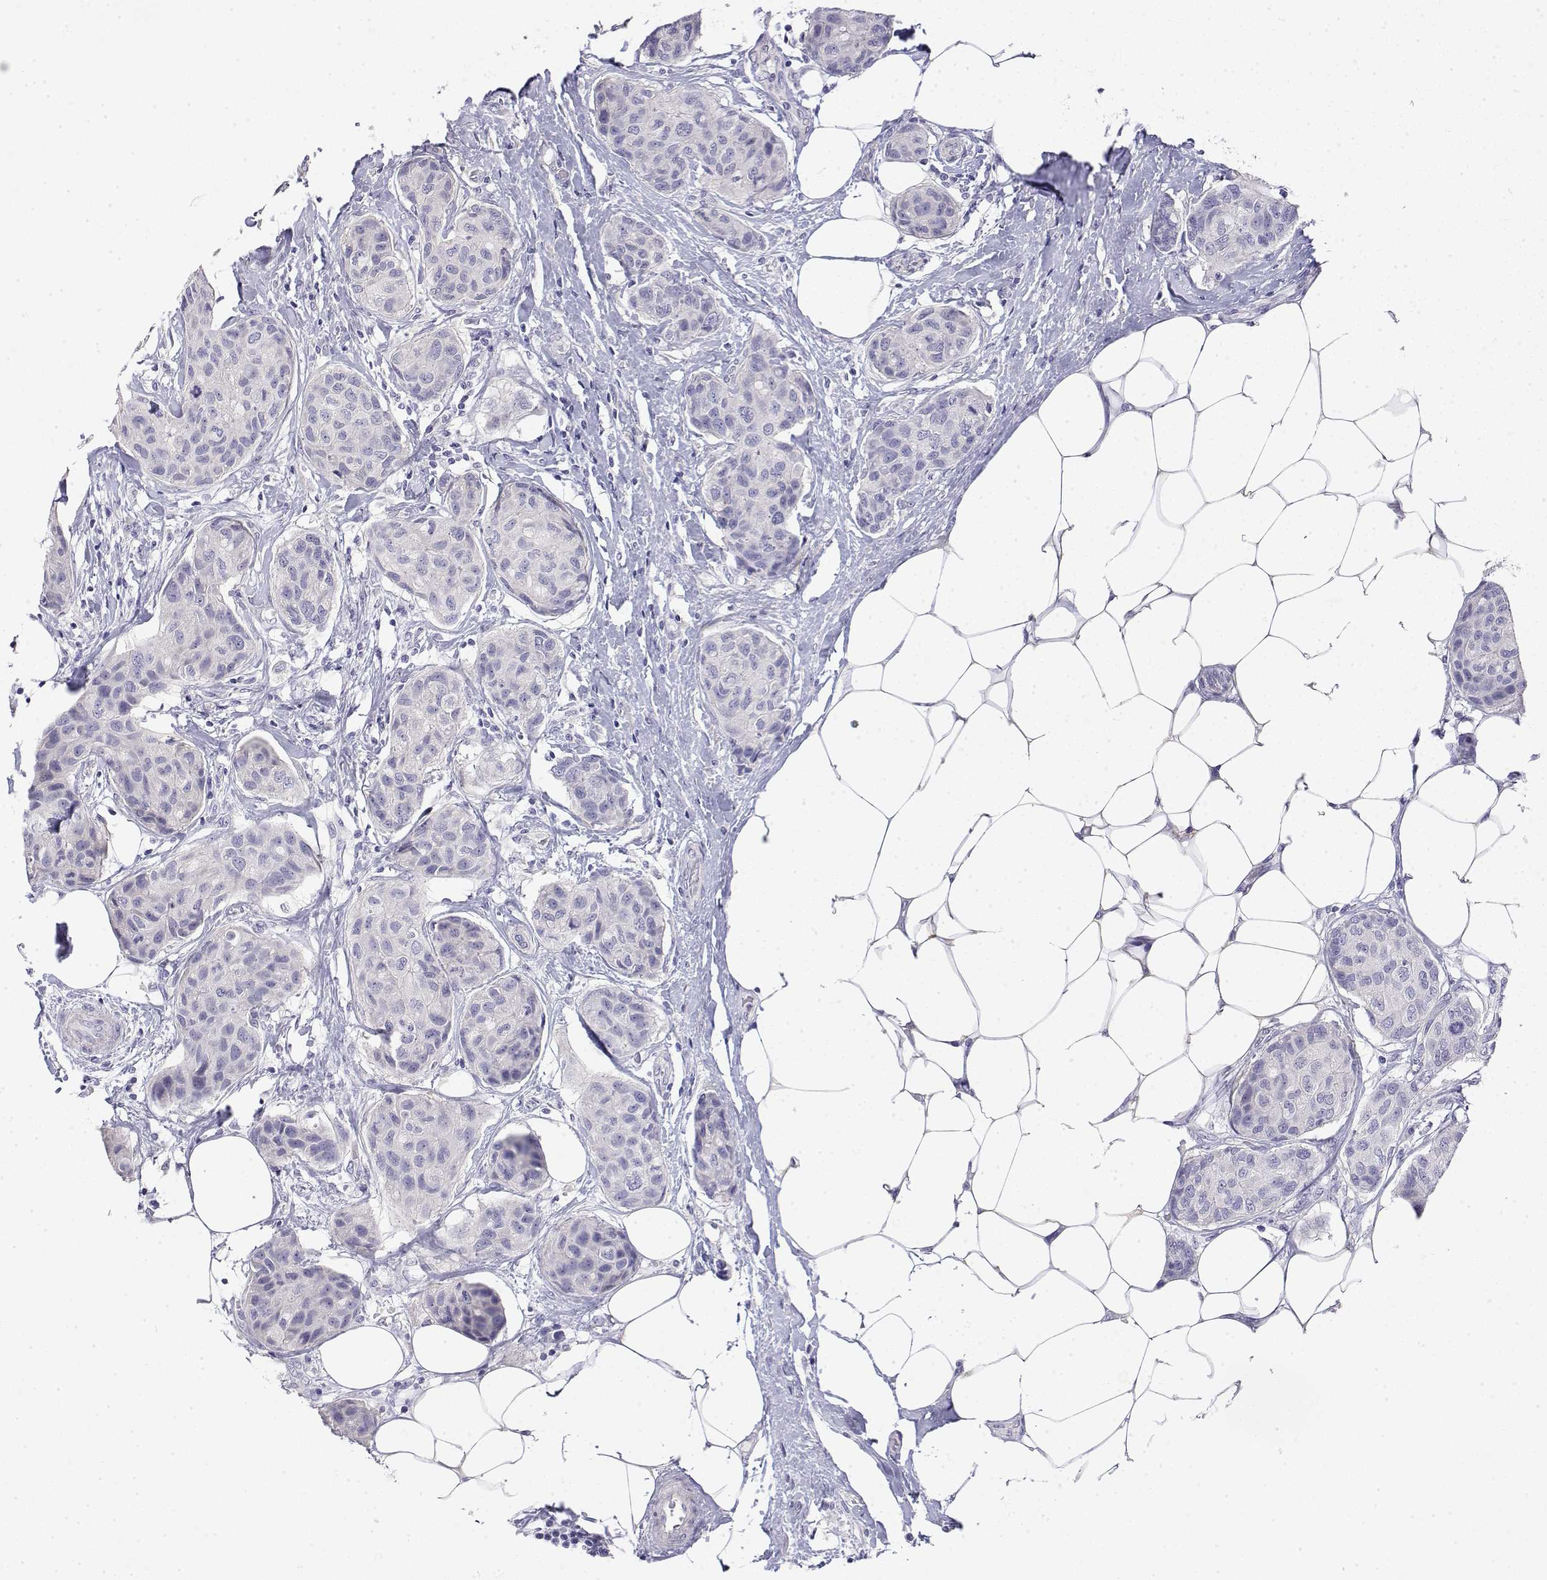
{"staining": {"intensity": "negative", "quantity": "none", "location": "none"}, "tissue": "breast cancer", "cell_type": "Tumor cells", "image_type": "cancer", "snomed": [{"axis": "morphology", "description": "Duct carcinoma"}, {"axis": "topography", "description": "Breast"}], "caption": "IHC histopathology image of human breast cancer stained for a protein (brown), which exhibits no expression in tumor cells.", "gene": "LY6D", "patient": {"sex": "female", "age": 80}}